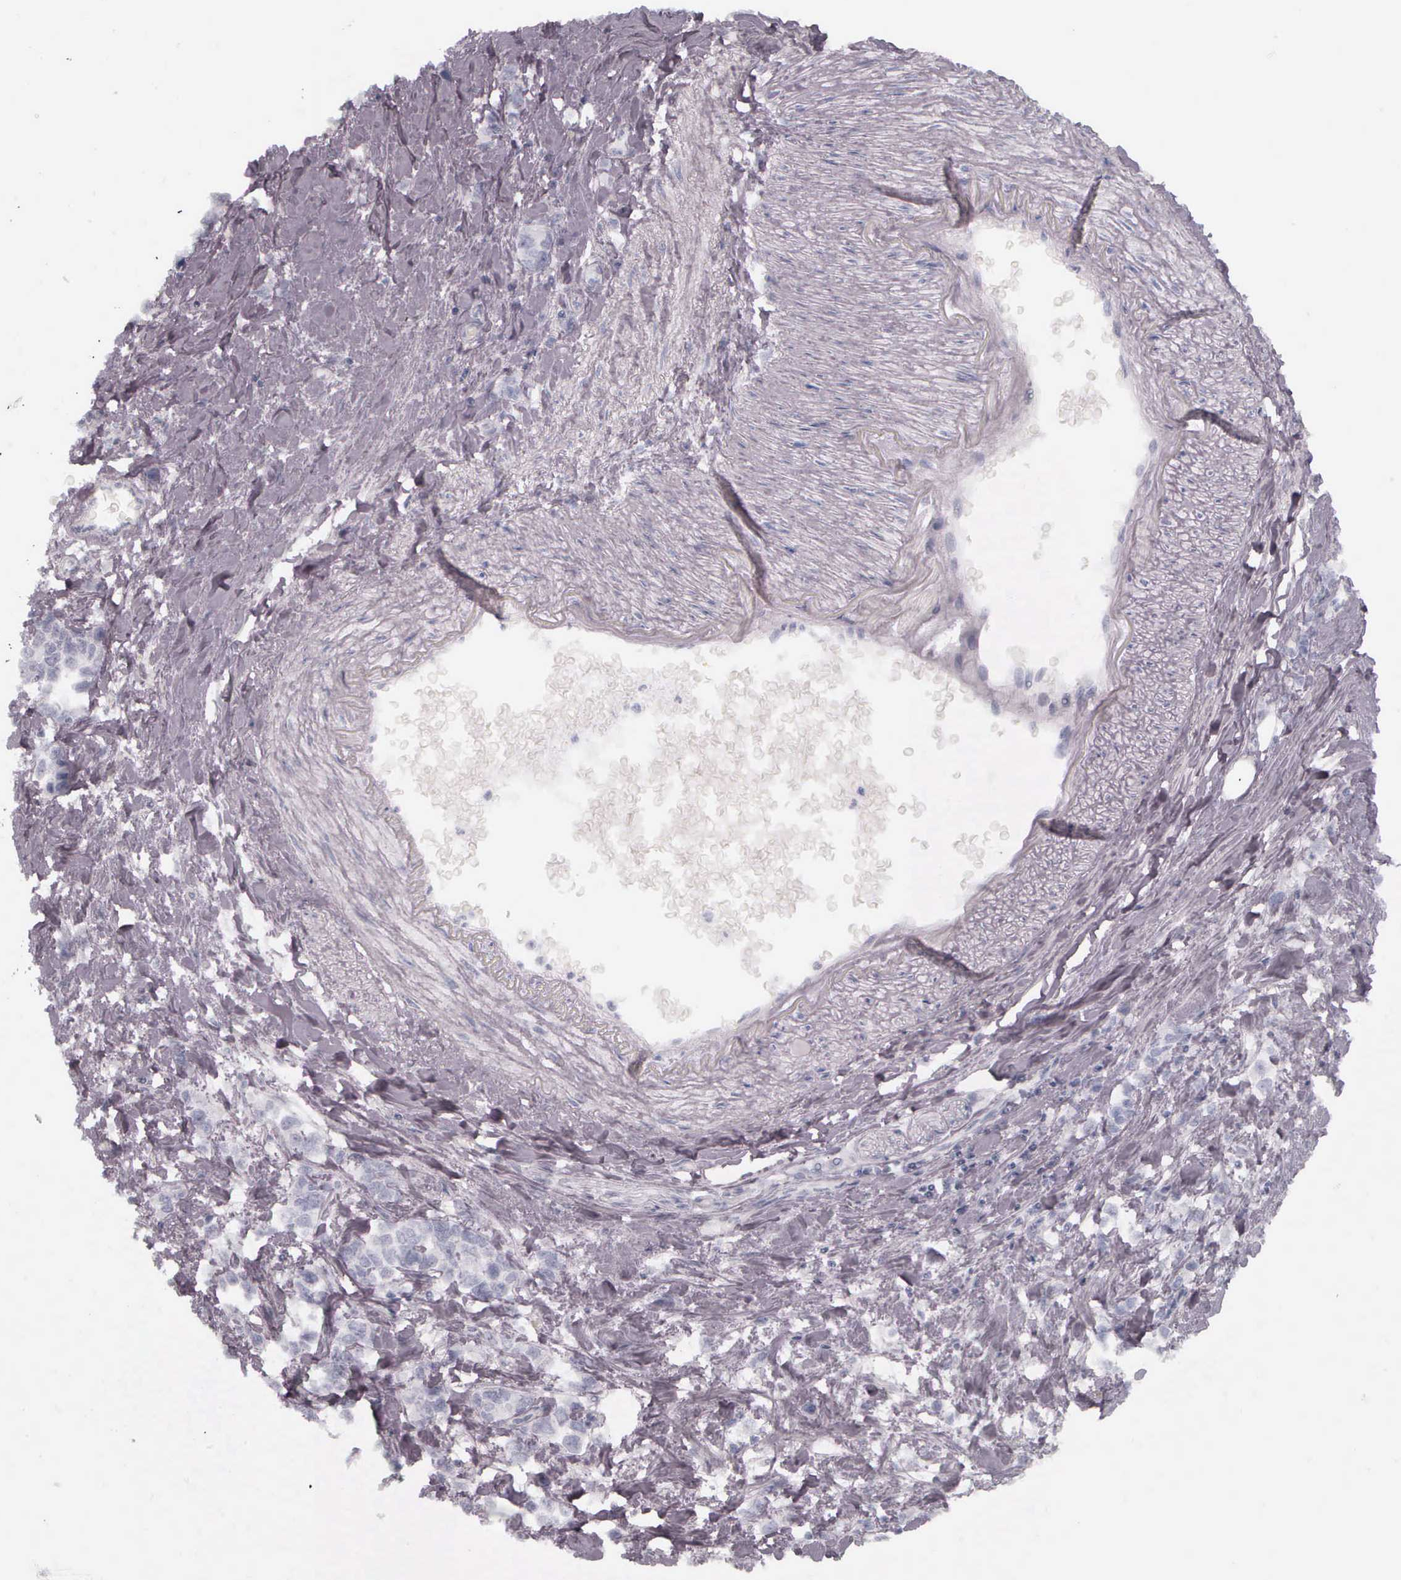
{"staining": {"intensity": "negative", "quantity": "none", "location": "none"}, "tissue": "stomach cancer", "cell_type": "Tumor cells", "image_type": "cancer", "snomed": [{"axis": "morphology", "description": "Adenocarcinoma, NOS"}, {"axis": "topography", "description": "Stomach, upper"}], "caption": "IHC micrograph of adenocarcinoma (stomach) stained for a protein (brown), which demonstrates no staining in tumor cells.", "gene": "KRT14", "patient": {"sex": "male", "age": 76}}